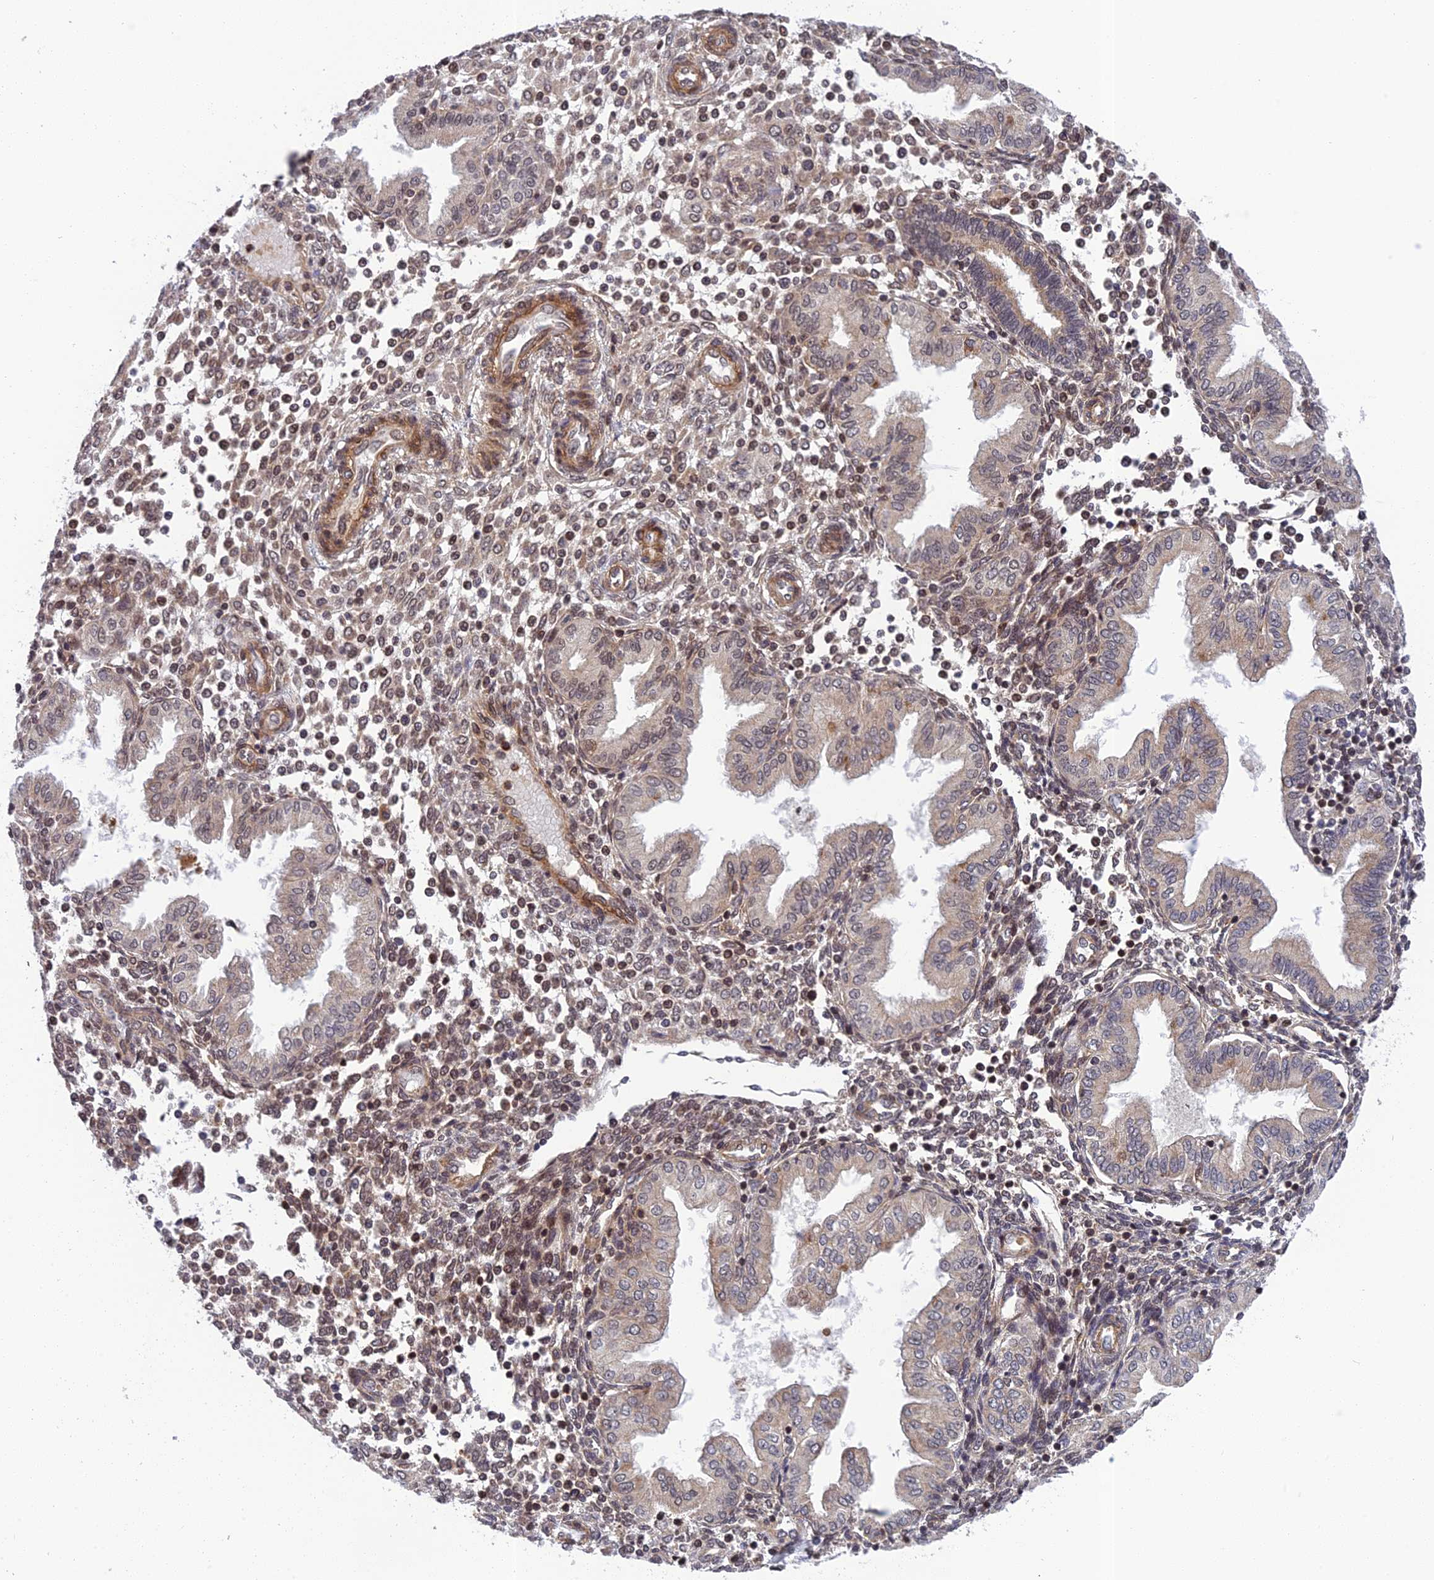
{"staining": {"intensity": "moderate", "quantity": ">75%", "location": "nuclear"}, "tissue": "endometrium", "cell_type": "Cells in endometrial stroma", "image_type": "normal", "snomed": [{"axis": "morphology", "description": "Normal tissue, NOS"}, {"axis": "topography", "description": "Endometrium"}], "caption": "Protein staining of unremarkable endometrium shows moderate nuclear staining in about >75% of cells in endometrial stroma. Immunohistochemistry stains the protein in brown and the nuclei are stained blue.", "gene": "REXO1", "patient": {"sex": "female", "age": 53}}